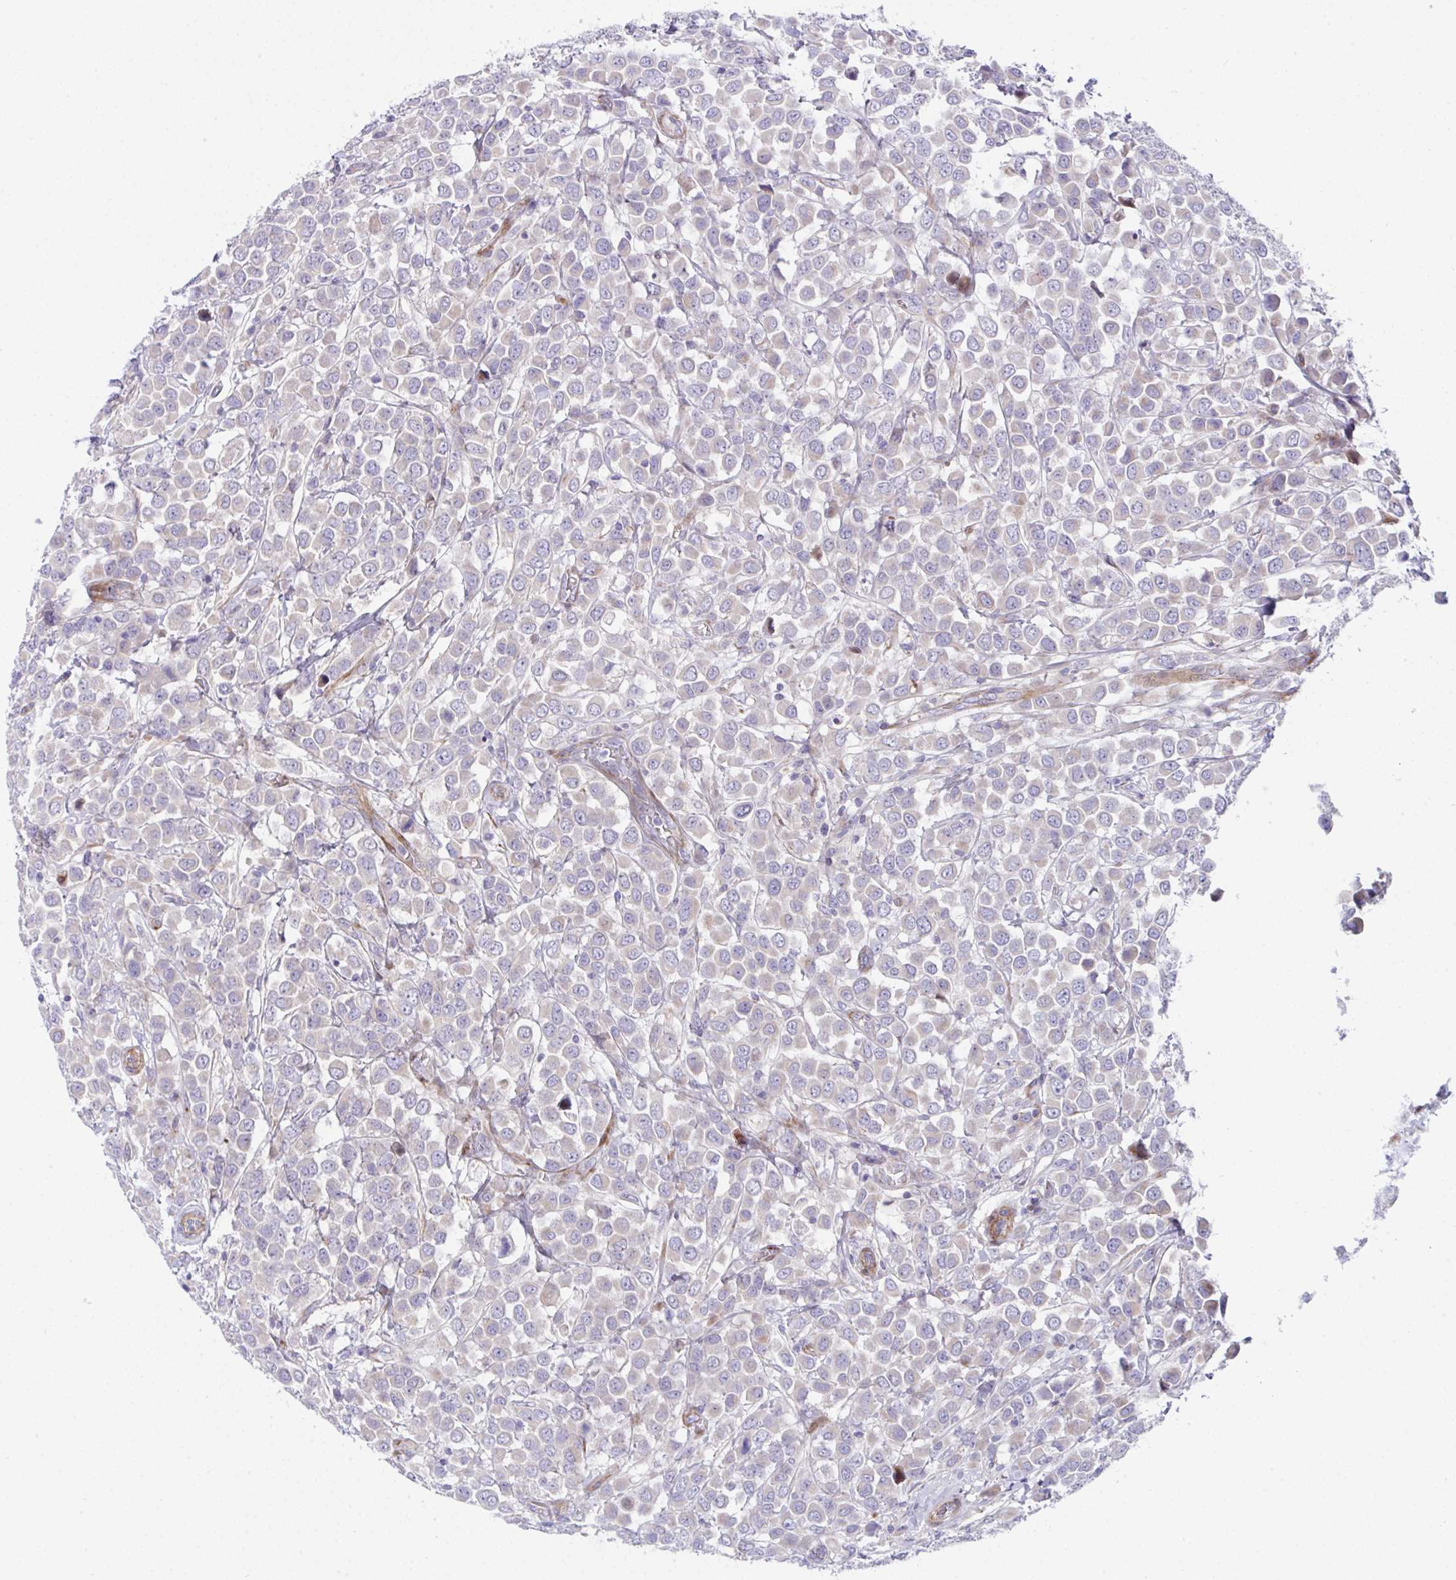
{"staining": {"intensity": "negative", "quantity": "none", "location": "none"}, "tissue": "breast cancer", "cell_type": "Tumor cells", "image_type": "cancer", "snomed": [{"axis": "morphology", "description": "Duct carcinoma"}, {"axis": "topography", "description": "Breast"}], "caption": "Breast cancer (infiltrating ductal carcinoma) was stained to show a protein in brown. There is no significant staining in tumor cells.", "gene": "ZNF713", "patient": {"sex": "female", "age": 61}}